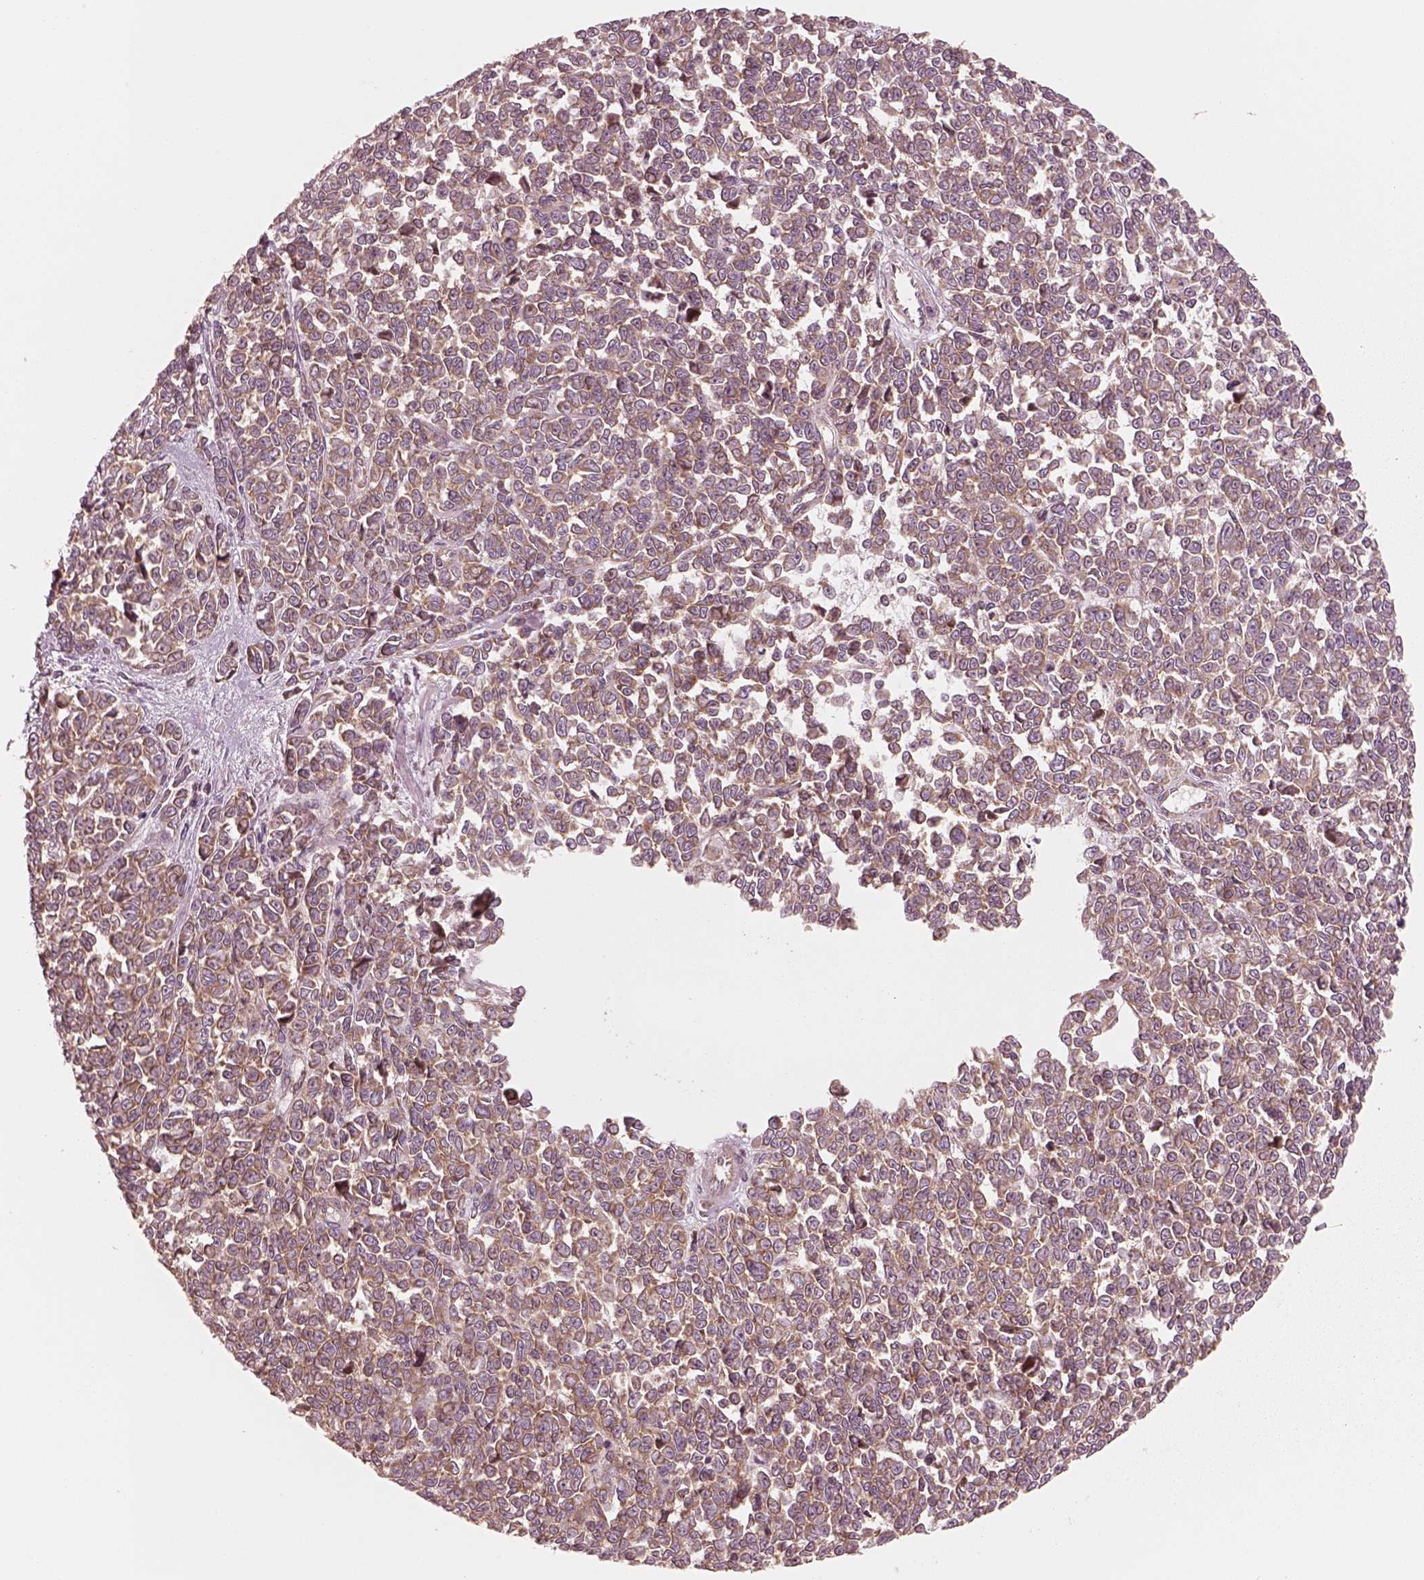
{"staining": {"intensity": "moderate", "quantity": ">75%", "location": "cytoplasmic/membranous"}, "tissue": "melanoma", "cell_type": "Tumor cells", "image_type": "cancer", "snomed": [{"axis": "morphology", "description": "Malignant melanoma, NOS"}, {"axis": "topography", "description": "Skin"}], "caption": "A brown stain highlights moderate cytoplasmic/membranous staining of a protein in malignant melanoma tumor cells.", "gene": "CNOT2", "patient": {"sex": "female", "age": 95}}